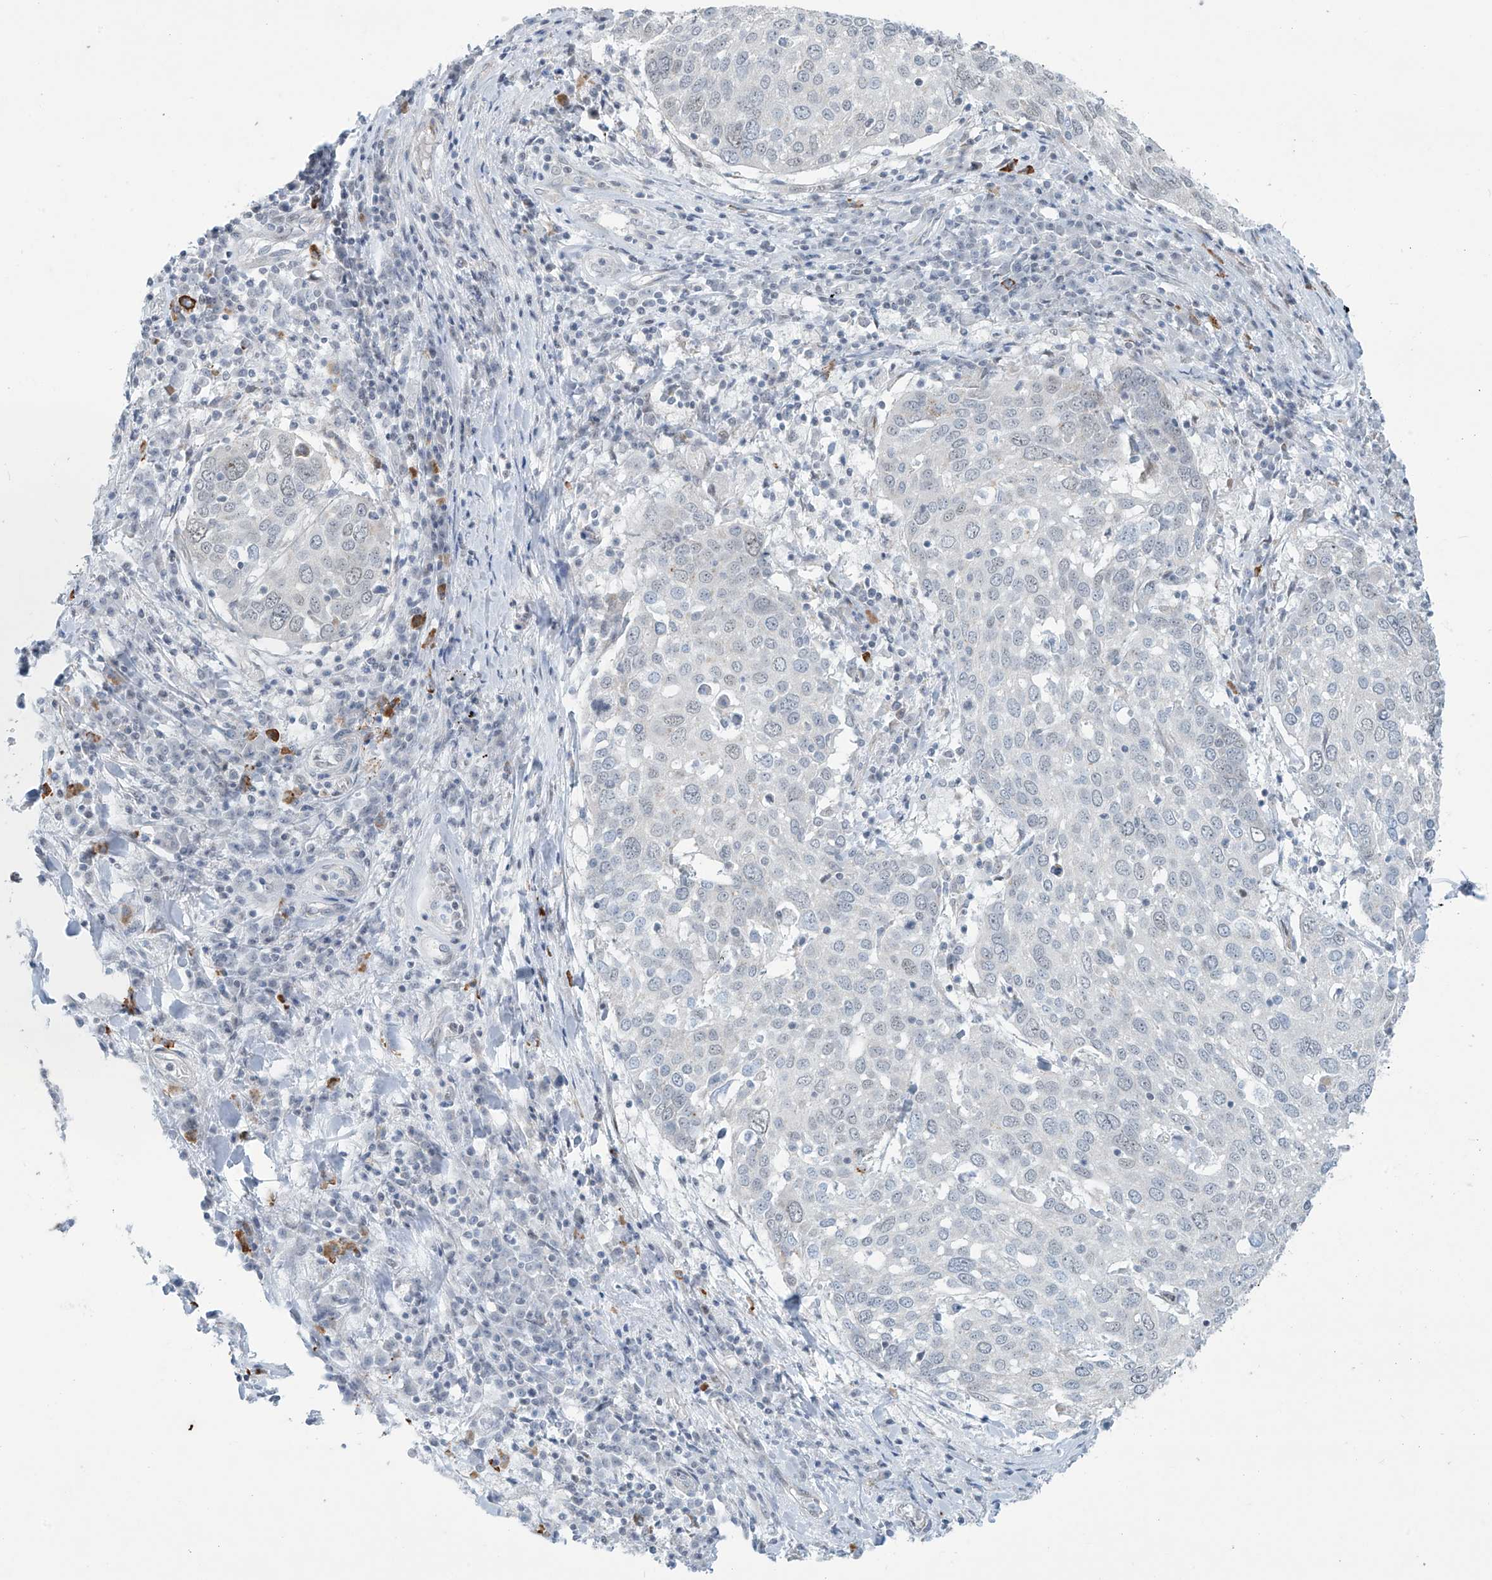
{"staining": {"intensity": "negative", "quantity": "none", "location": "none"}, "tissue": "lung cancer", "cell_type": "Tumor cells", "image_type": "cancer", "snomed": [{"axis": "morphology", "description": "Squamous cell carcinoma, NOS"}, {"axis": "topography", "description": "Lung"}], "caption": "There is no significant staining in tumor cells of lung squamous cell carcinoma.", "gene": "SARNP", "patient": {"sex": "male", "age": 65}}